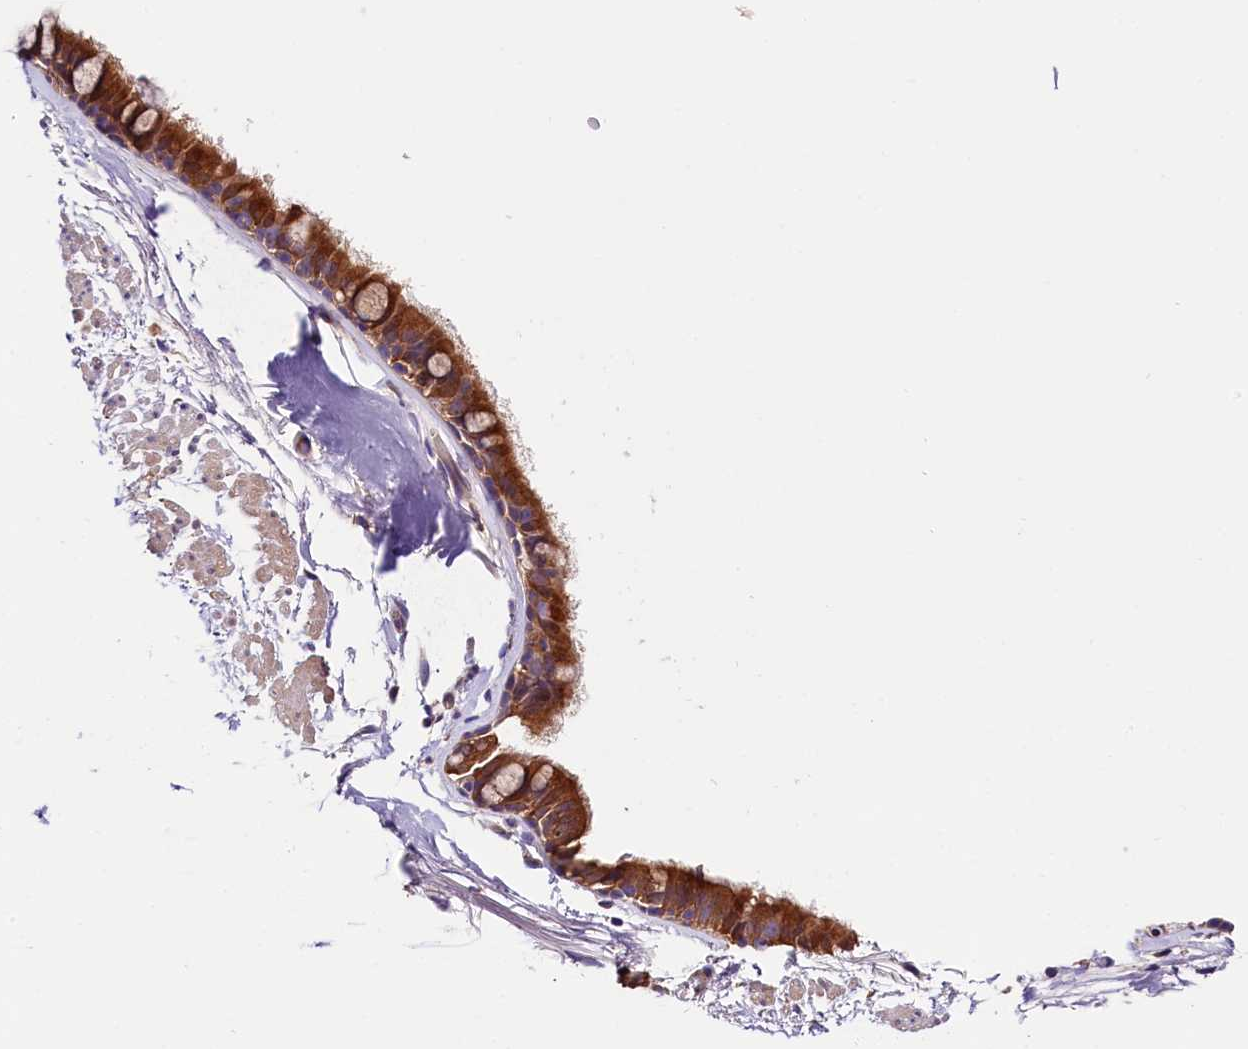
{"staining": {"intensity": "moderate", "quantity": ">75%", "location": "cytoplasmic/membranous"}, "tissue": "bronchus", "cell_type": "Respiratory epithelial cells", "image_type": "normal", "snomed": [{"axis": "morphology", "description": "Normal tissue, NOS"}, {"axis": "topography", "description": "Bronchus"}], "caption": "This micrograph displays immunohistochemistry (IHC) staining of unremarkable bronchus, with medium moderate cytoplasmic/membranous positivity in about >75% of respiratory epithelial cells.", "gene": "SPG11", "patient": {"sex": "male", "age": 65}}